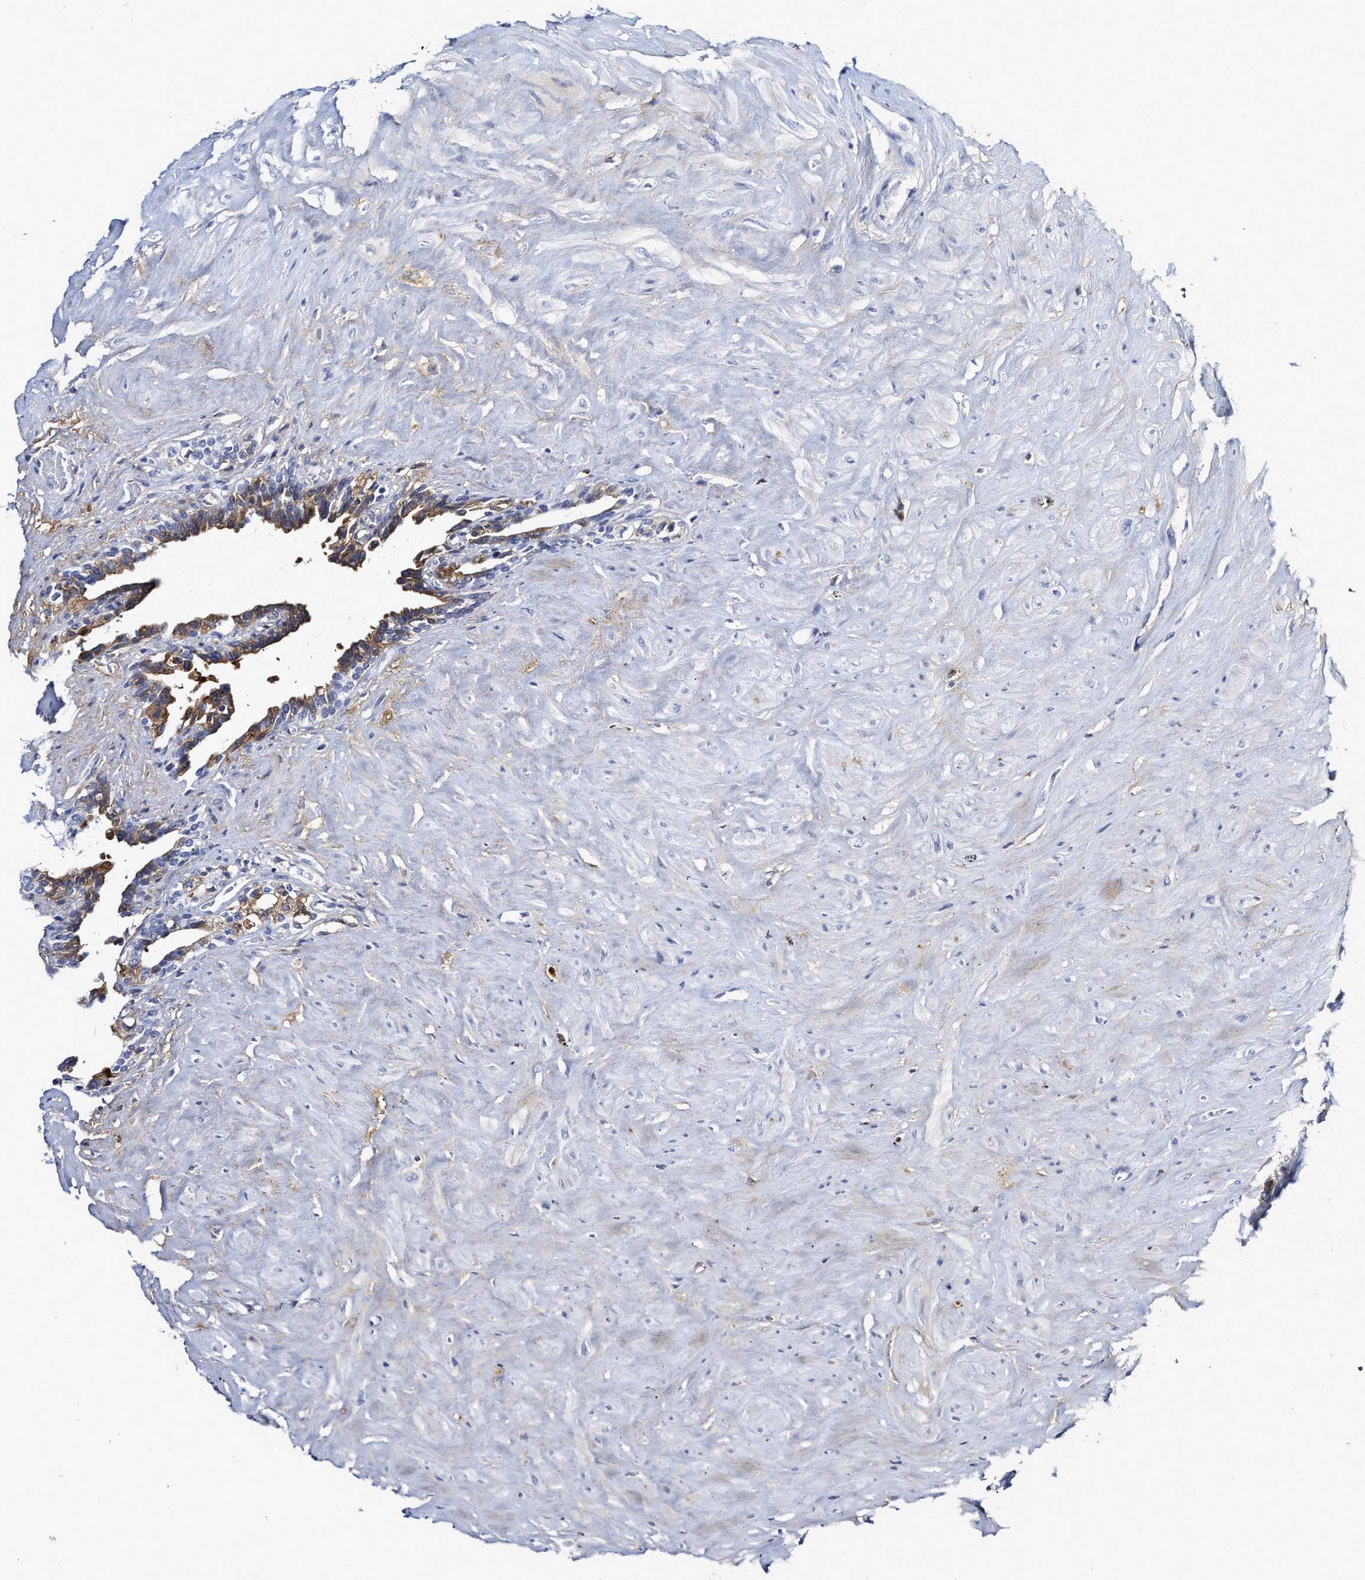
{"staining": {"intensity": "moderate", "quantity": "25%-75%", "location": "cytoplasmic/membranous"}, "tissue": "seminal vesicle", "cell_type": "Glandular cells", "image_type": "normal", "snomed": [{"axis": "morphology", "description": "Normal tissue, NOS"}, {"axis": "topography", "description": "Seminal veicle"}], "caption": "IHC (DAB) staining of normal human seminal vesicle shows moderate cytoplasmic/membranous protein positivity in about 25%-75% of glandular cells.", "gene": "C2", "patient": {"sex": "male", "age": 63}}